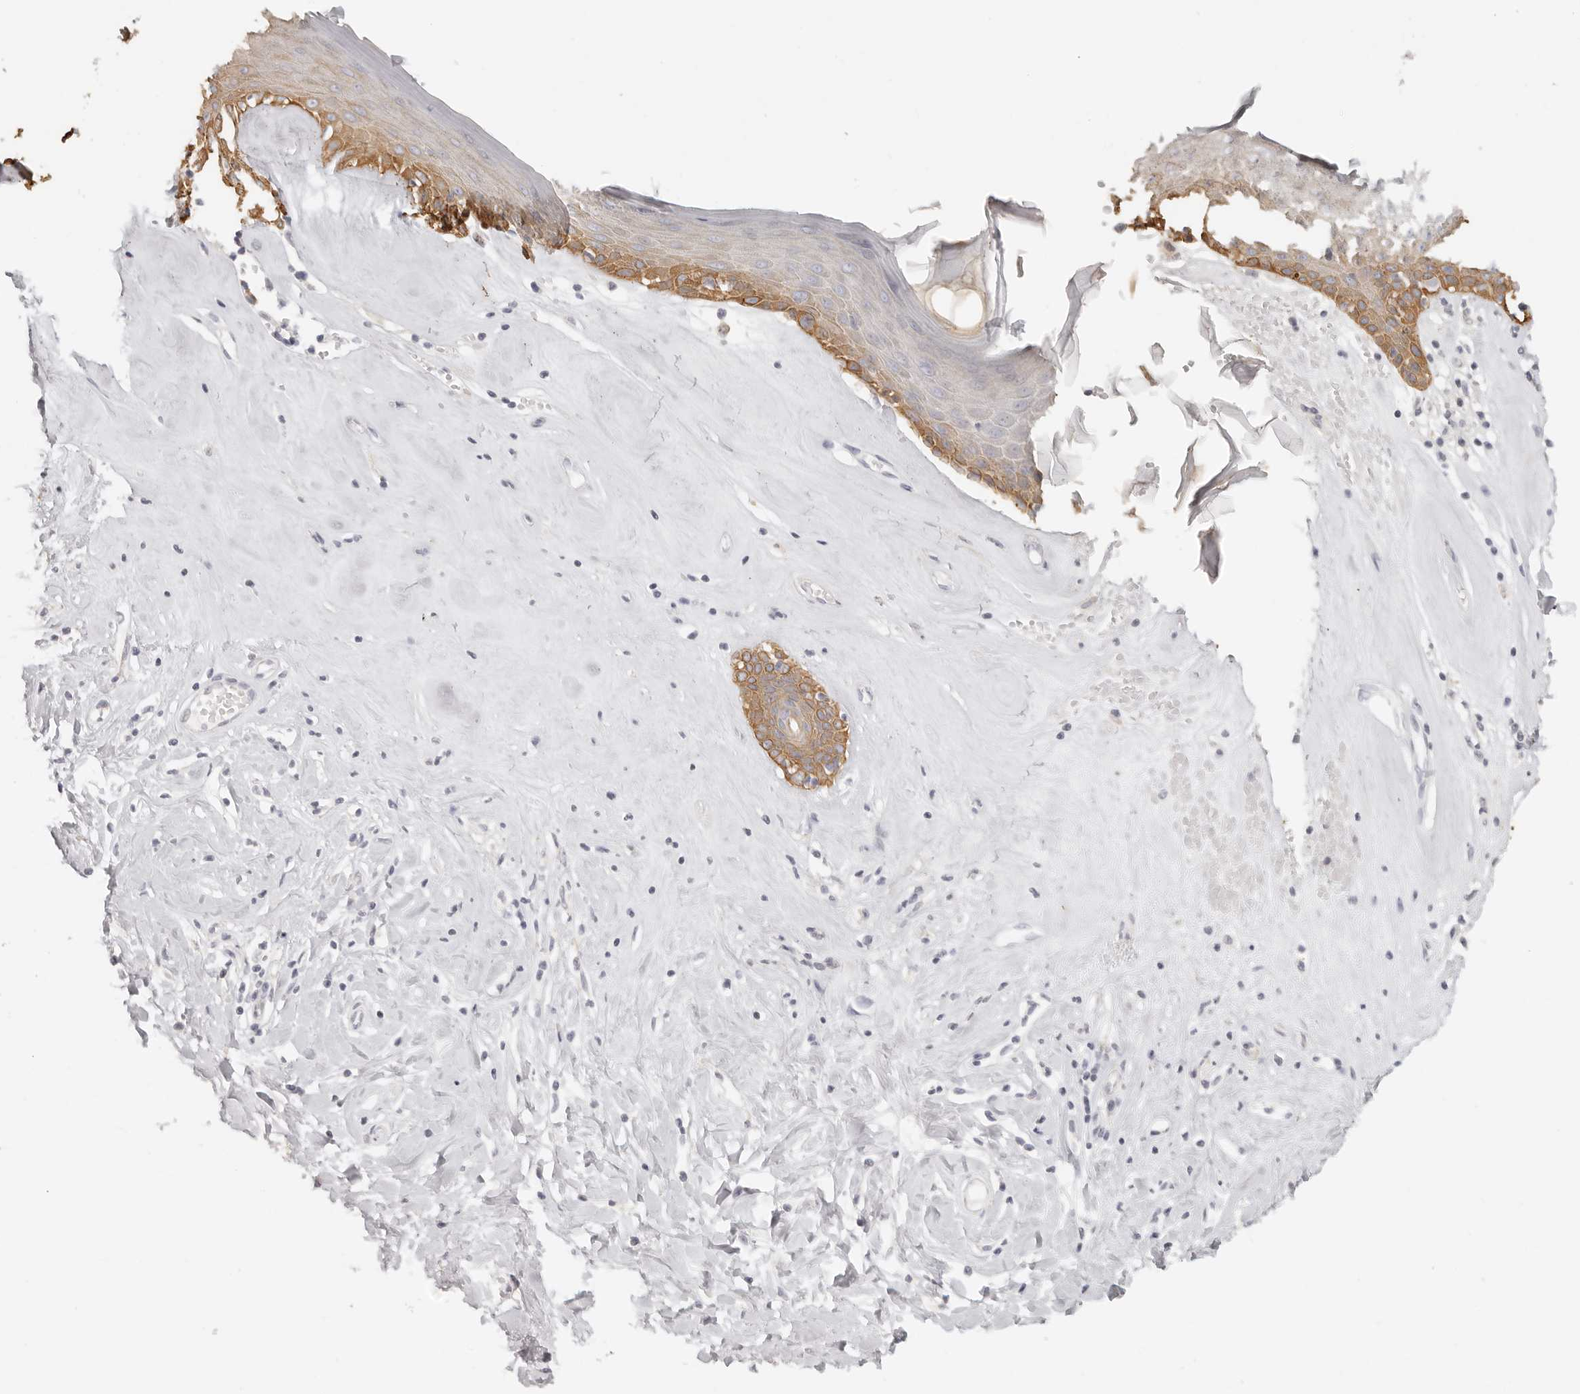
{"staining": {"intensity": "moderate", "quantity": "25%-75%", "location": "cytoplasmic/membranous"}, "tissue": "skin", "cell_type": "Epidermal cells", "image_type": "normal", "snomed": [{"axis": "morphology", "description": "Normal tissue, NOS"}, {"axis": "morphology", "description": "Inflammation, NOS"}, {"axis": "topography", "description": "Vulva"}], "caption": "Unremarkable skin was stained to show a protein in brown. There is medium levels of moderate cytoplasmic/membranous positivity in about 25%-75% of epidermal cells.", "gene": "RXFP1", "patient": {"sex": "female", "age": 84}}